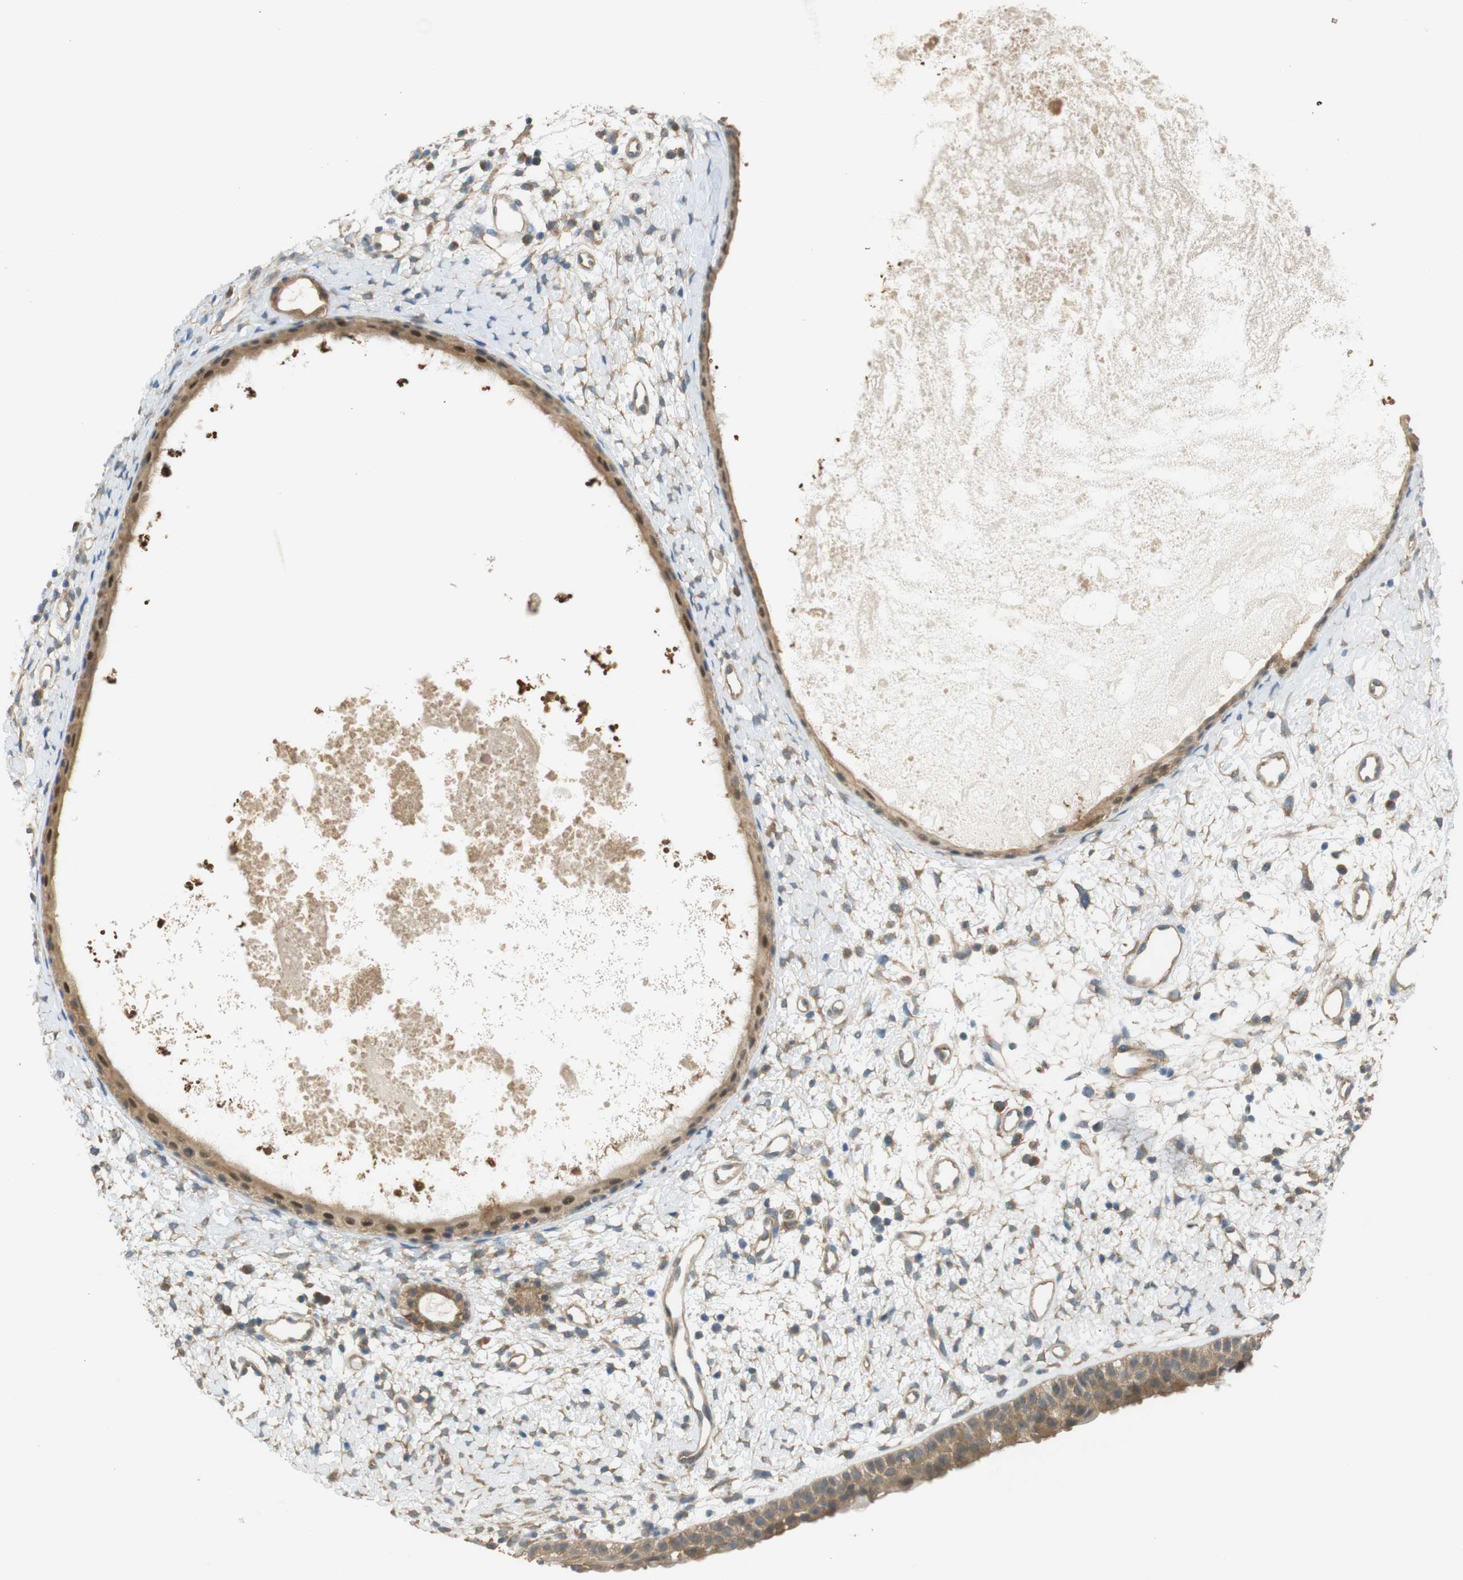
{"staining": {"intensity": "moderate", "quantity": ">75%", "location": "cytoplasmic/membranous"}, "tissue": "nasopharynx", "cell_type": "Respiratory epithelial cells", "image_type": "normal", "snomed": [{"axis": "morphology", "description": "Normal tissue, NOS"}, {"axis": "topography", "description": "Nasopharynx"}], "caption": "IHC micrograph of benign human nasopharynx stained for a protein (brown), which displays medium levels of moderate cytoplasmic/membranous expression in approximately >75% of respiratory epithelial cells.", "gene": "ZDHHC20", "patient": {"sex": "male", "age": 22}}